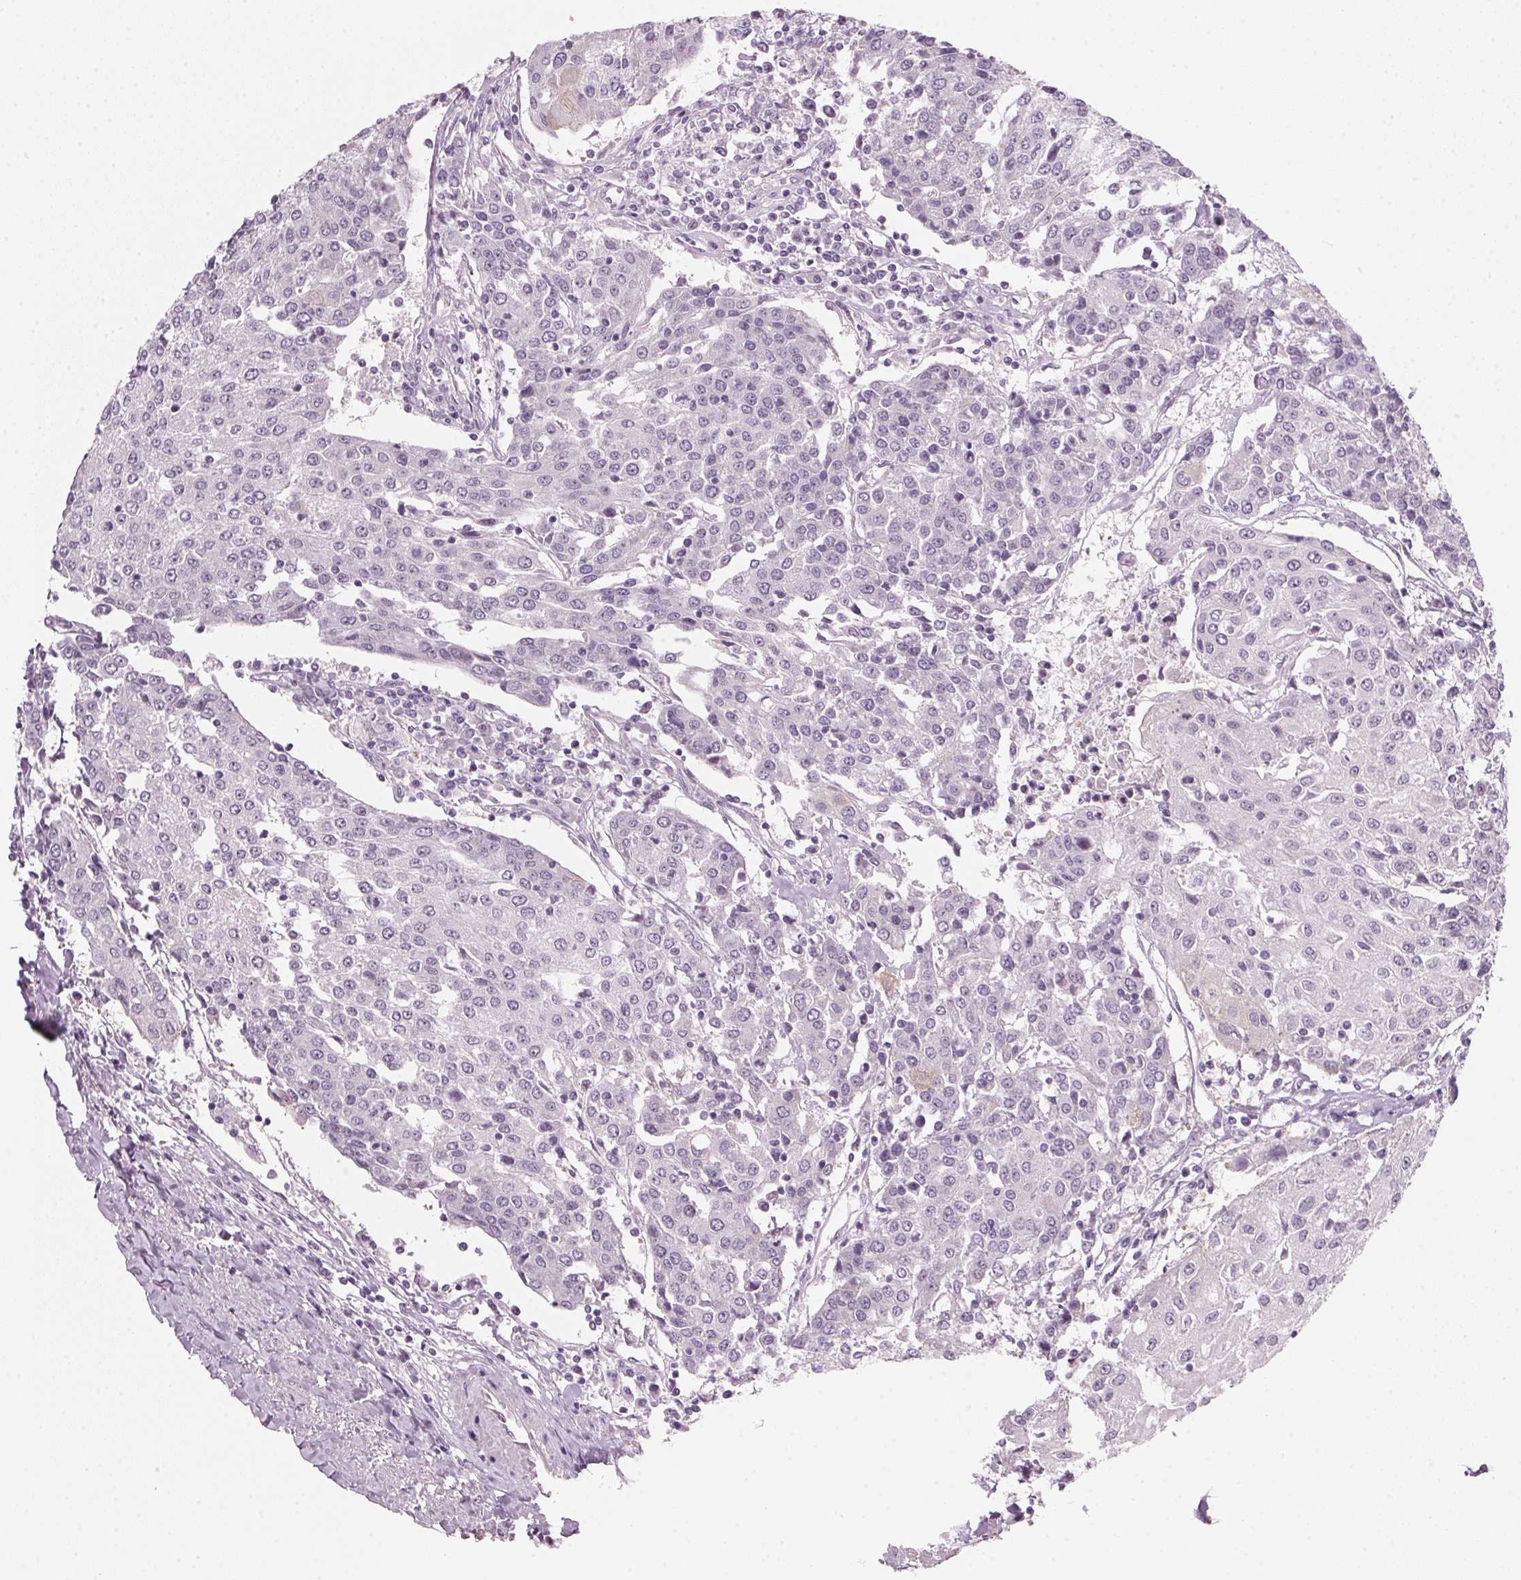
{"staining": {"intensity": "negative", "quantity": "none", "location": "none"}, "tissue": "urothelial cancer", "cell_type": "Tumor cells", "image_type": "cancer", "snomed": [{"axis": "morphology", "description": "Urothelial carcinoma, High grade"}, {"axis": "topography", "description": "Urinary bladder"}], "caption": "Immunohistochemistry (IHC) micrograph of neoplastic tissue: human high-grade urothelial carcinoma stained with DAB shows no significant protein expression in tumor cells. (DAB (3,3'-diaminobenzidine) immunohistochemistry with hematoxylin counter stain).", "gene": "DNTTIP2", "patient": {"sex": "female", "age": 85}}